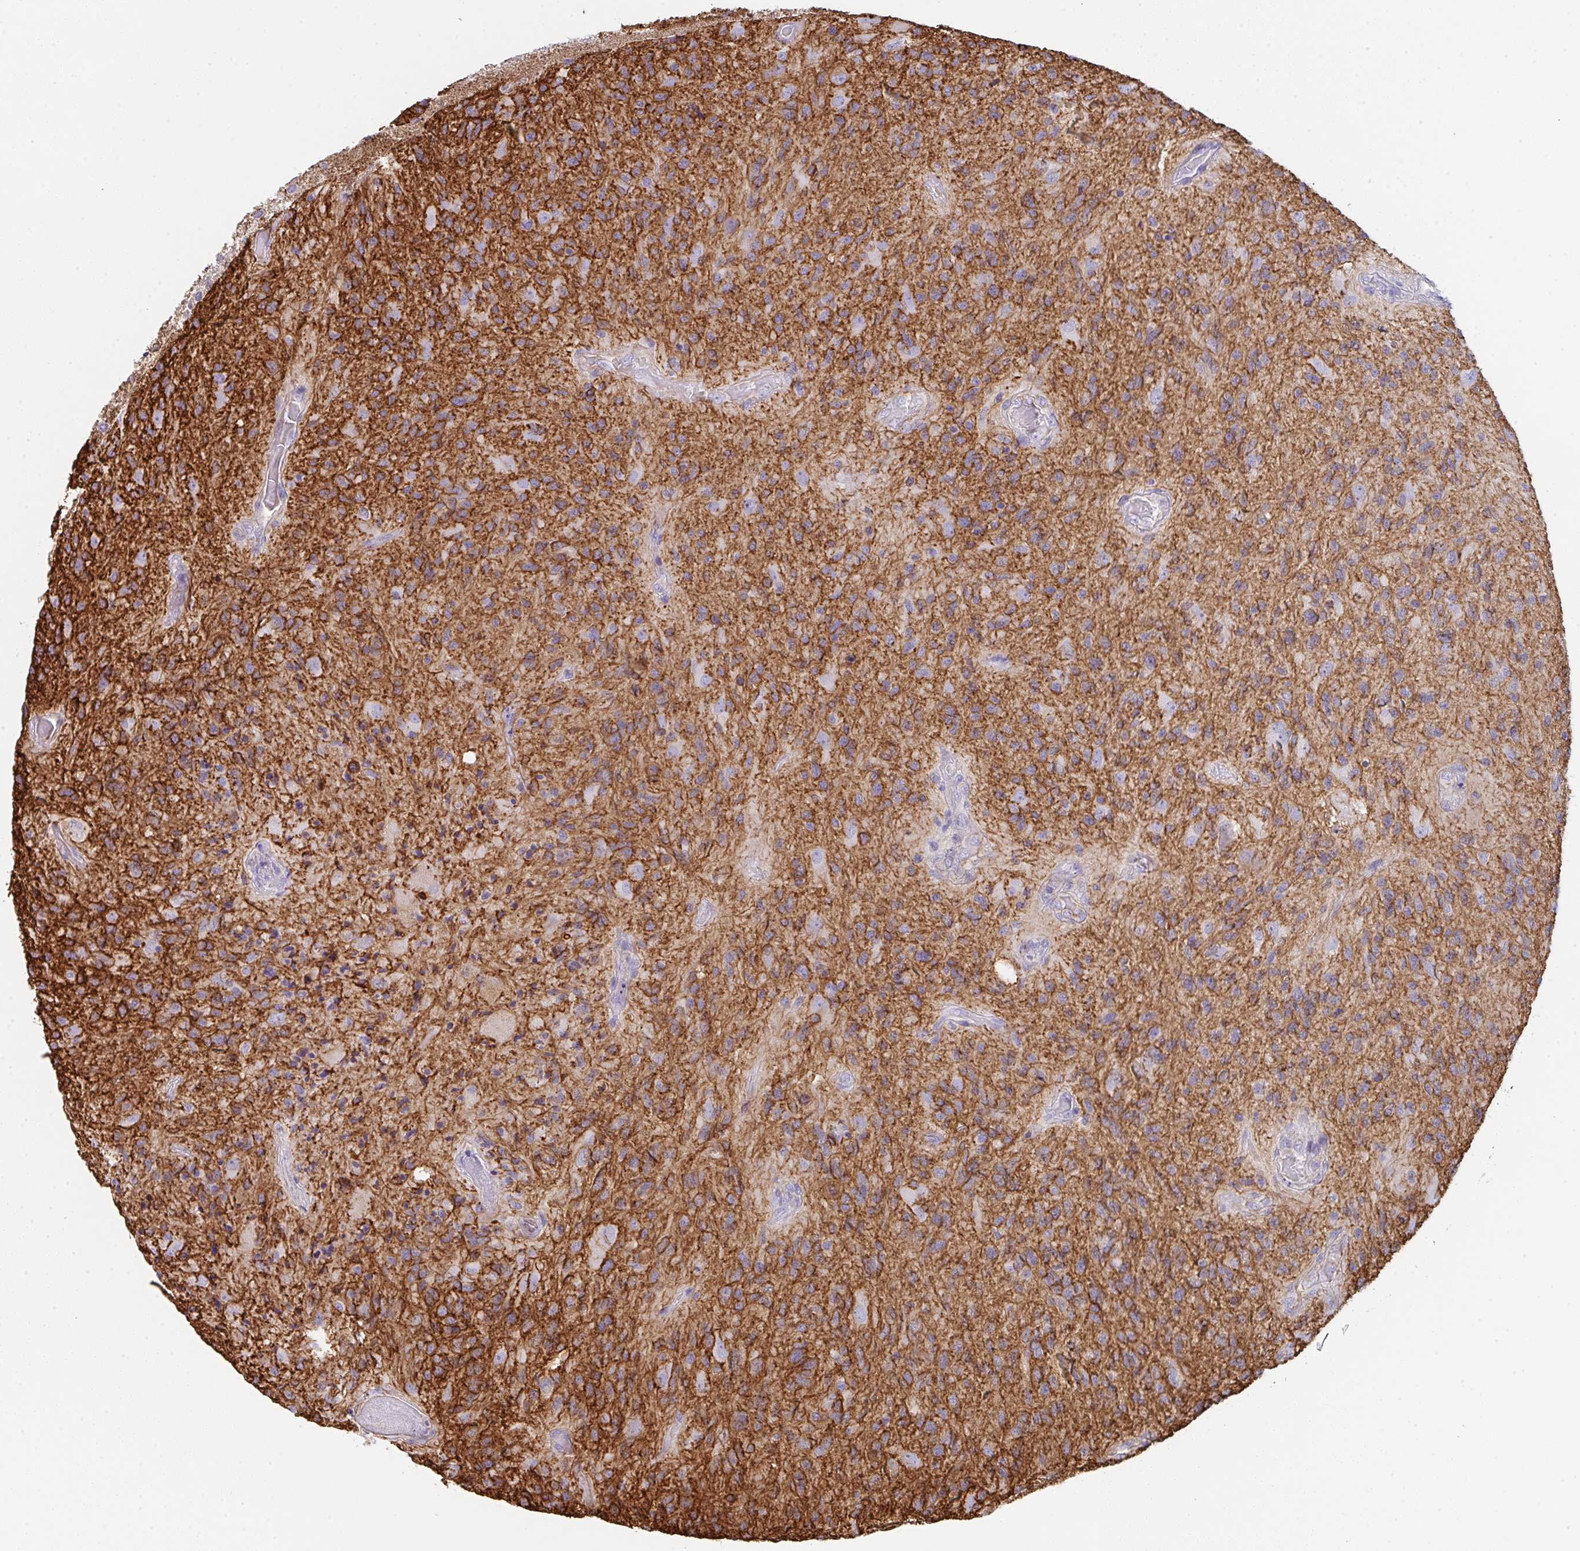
{"staining": {"intensity": "moderate", "quantity": "25%-75%", "location": "cytoplasmic/membranous"}, "tissue": "glioma", "cell_type": "Tumor cells", "image_type": "cancer", "snomed": [{"axis": "morphology", "description": "Glioma, malignant, High grade"}, {"axis": "topography", "description": "Brain"}], "caption": "A micrograph of malignant glioma (high-grade) stained for a protein displays moderate cytoplasmic/membranous brown staining in tumor cells. (DAB = brown stain, brightfield microscopy at high magnification).", "gene": "DBN1", "patient": {"sex": "male", "age": 67}}